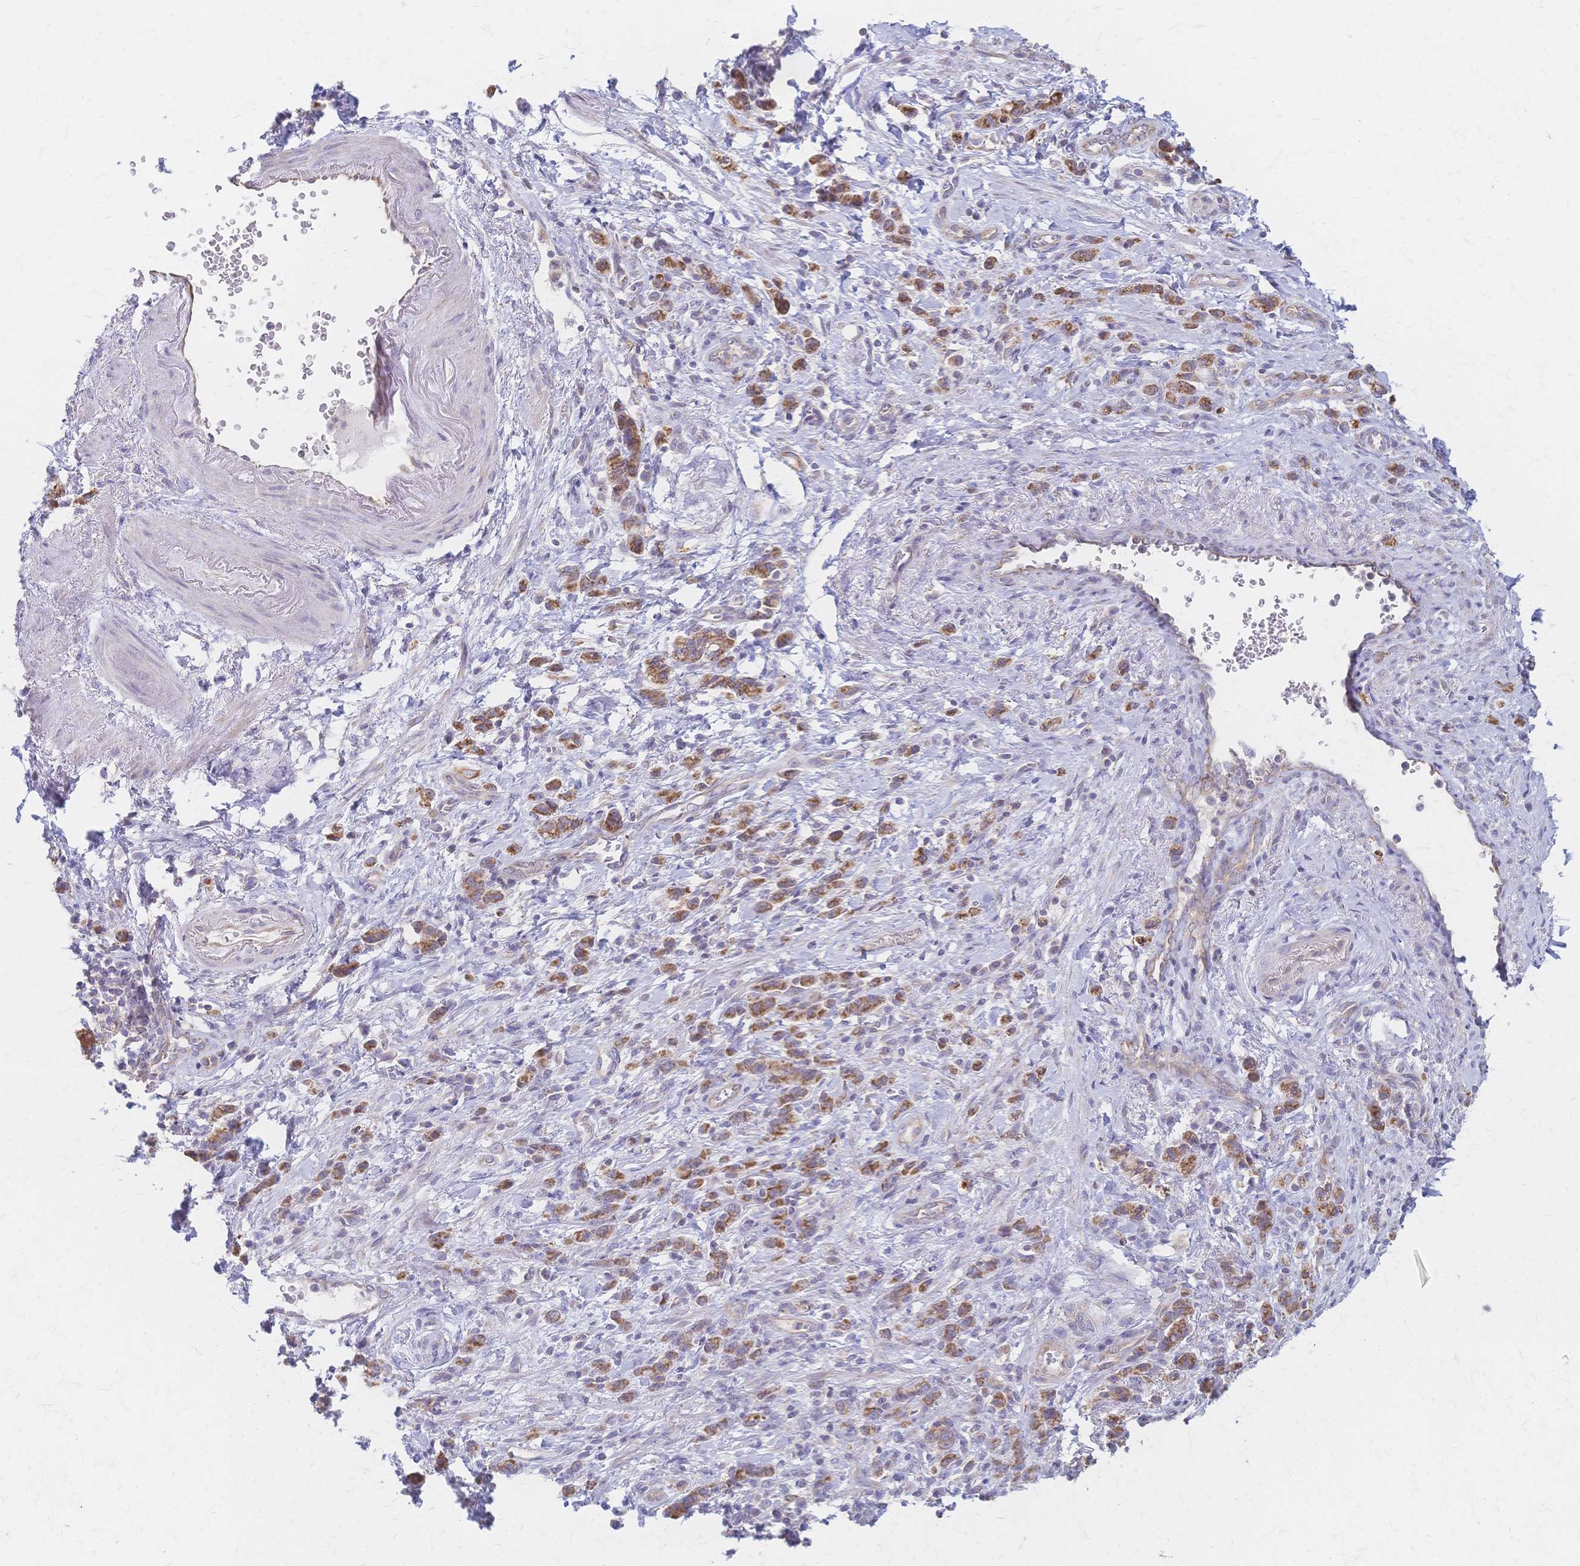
{"staining": {"intensity": "moderate", "quantity": ">75%", "location": "cytoplasmic/membranous"}, "tissue": "stomach cancer", "cell_type": "Tumor cells", "image_type": "cancer", "snomed": [{"axis": "morphology", "description": "Adenocarcinoma, NOS"}, {"axis": "topography", "description": "Stomach"}], "caption": "High-magnification brightfield microscopy of stomach cancer stained with DAB (3,3'-diaminobenzidine) (brown) and counterstained with hematoxylin (blue). tumor cells exhibit moderate cytoplasmic/membranous staining is appreciated in about>75% of cells.", "gene": "CYB5A", "patient": {"sex": "male", "age": 77}}